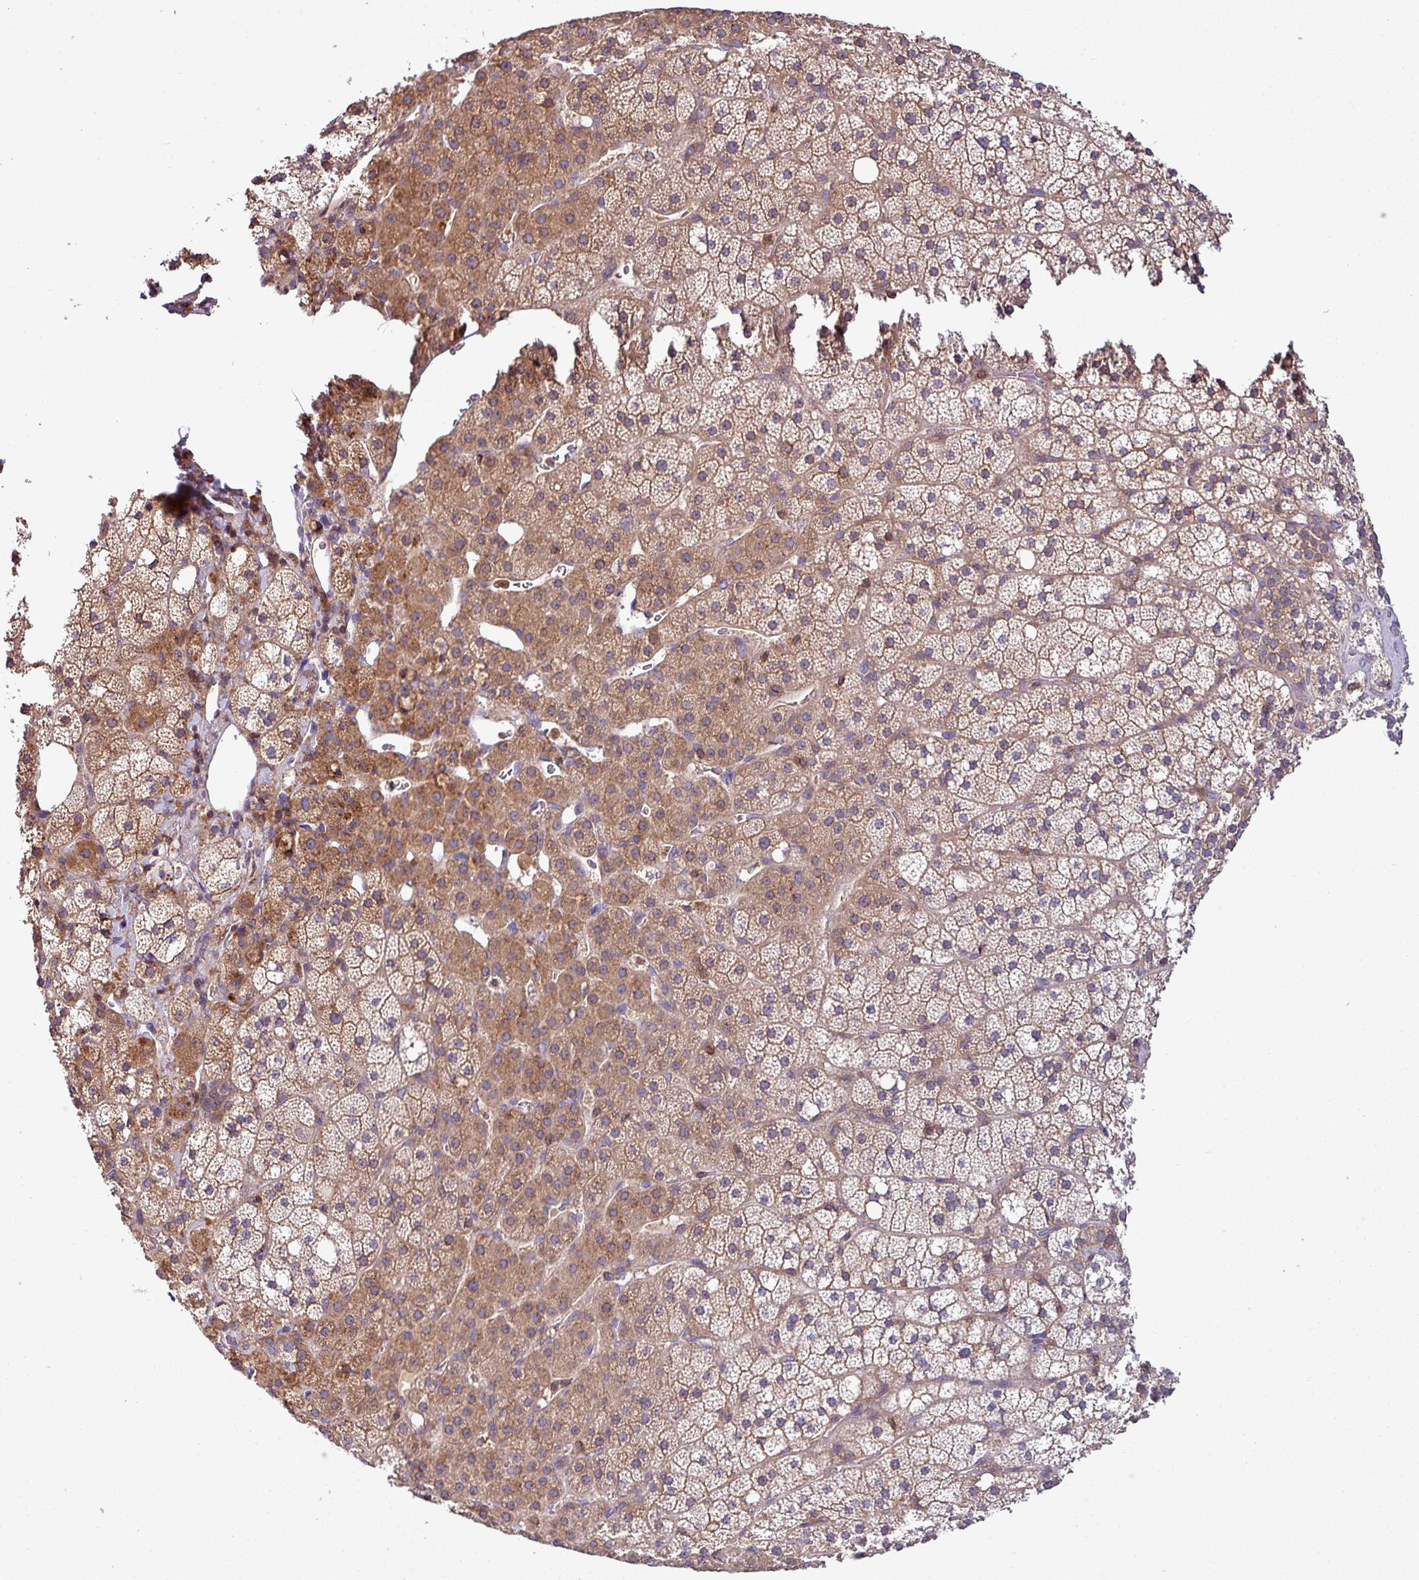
{"staining": {"intensity": "moderate", "quantity": ">75%", "location": "cytoplasmic/membranous"}, "tissue": "adrenal gland", "cell_type": "Glandular cells", "image_type": "normal", "snomed": [{"axis": "morphology", "description": "Normal tissue, NOS"}, {"axis": "topography", "description": "Adrenal gland"}], "caption": "Human adrenal gland stained for a protein (brown) displays moderate cytoplasmic/membranous positive expression in about >75% of glandular cells.", "gene": "LRRC74B", "patient": {"sex": "male", "age": 53}}